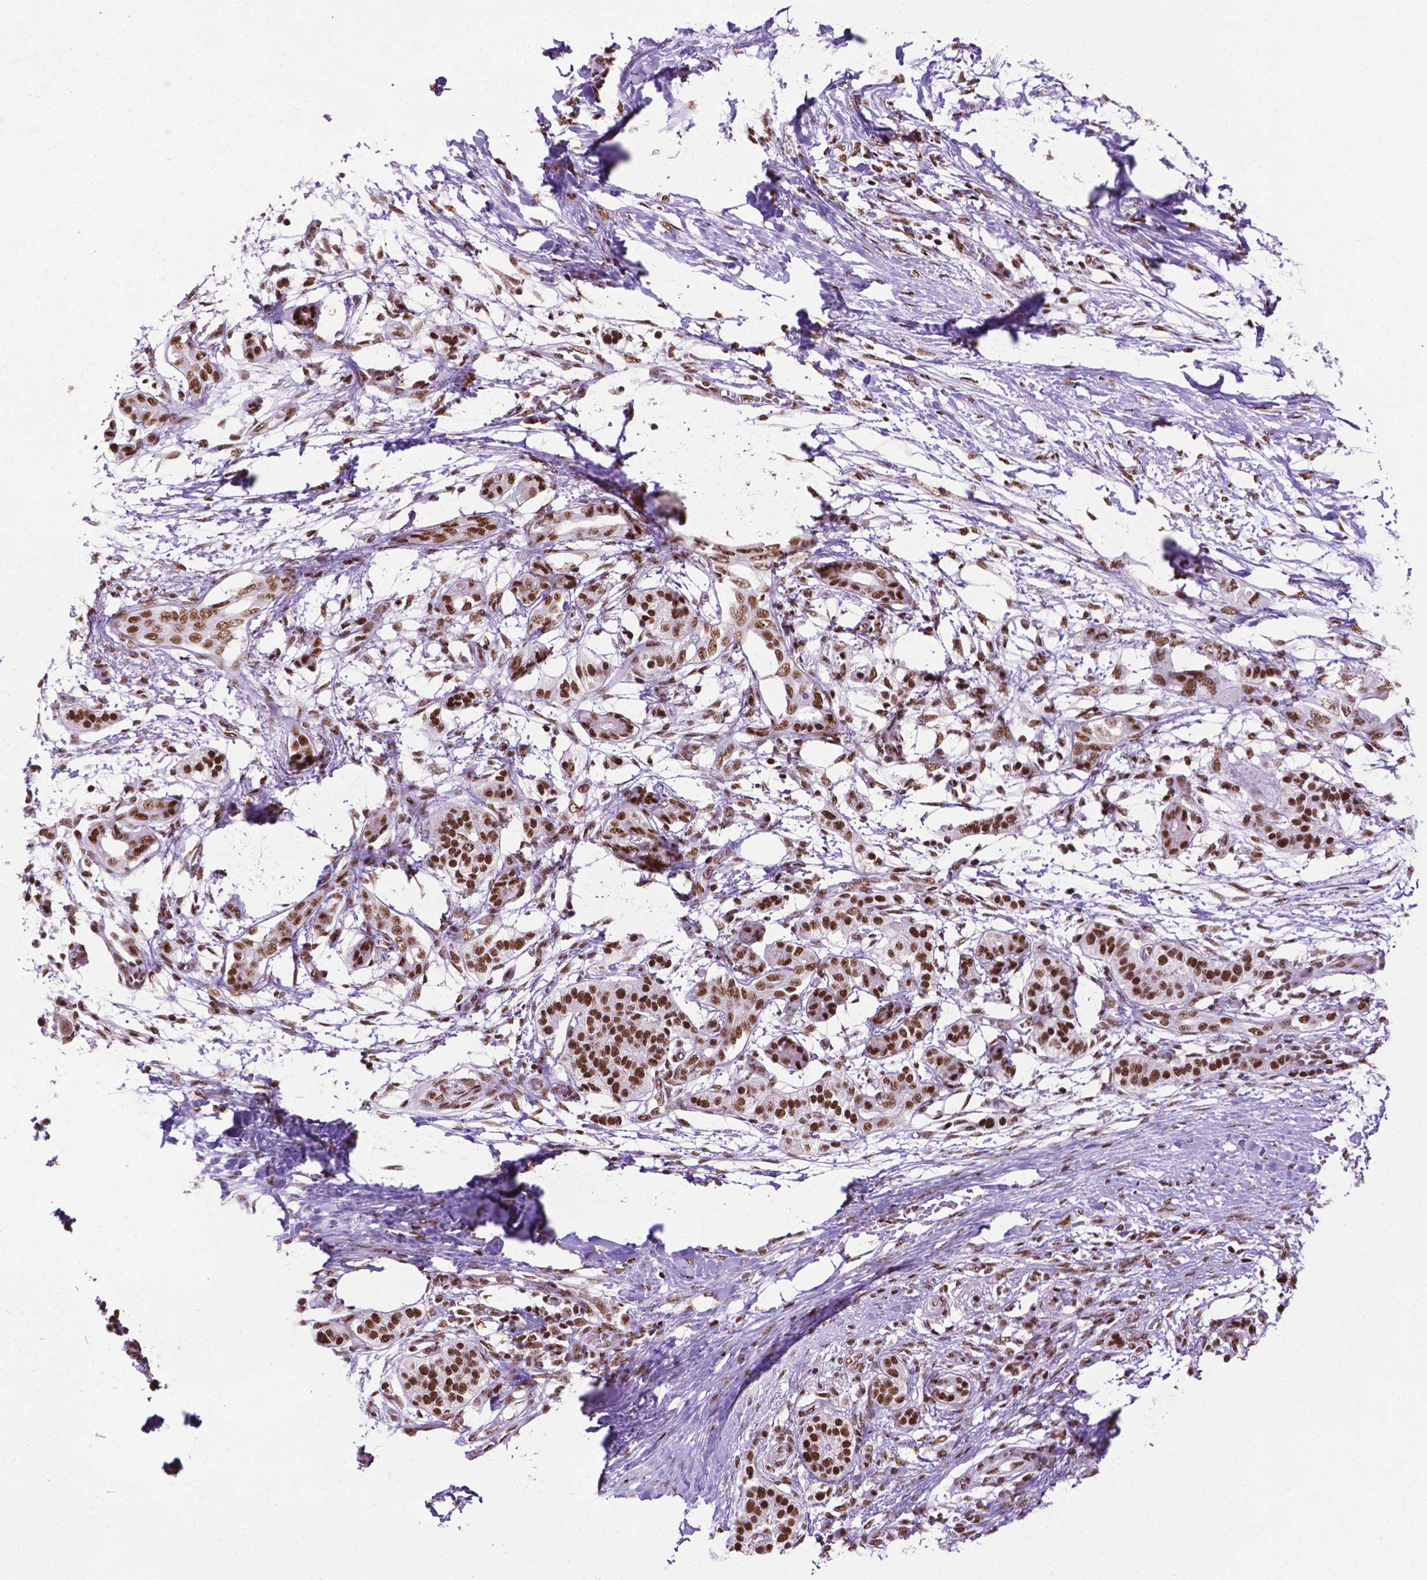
{"staining": {"intensity": "strong", "quantity": ">75%", "location": "nuclear"}, "tissue": "pancreatic cancer", "cell_type": "Tumor cells", "image_type": "cancer", "snomed": [{"axis": "morphology", "description": "Adenocarcinoma, NOS"}, {"axis": "topography", "description": "Pancreas"}], "caption": "Brown immunohistochemical staining in human pancreatic cancer shows strong nuclear expression in about >75% of tumor cells.", "gene": "CCAR2", "patient": {"sex": "female", "age": 72}}